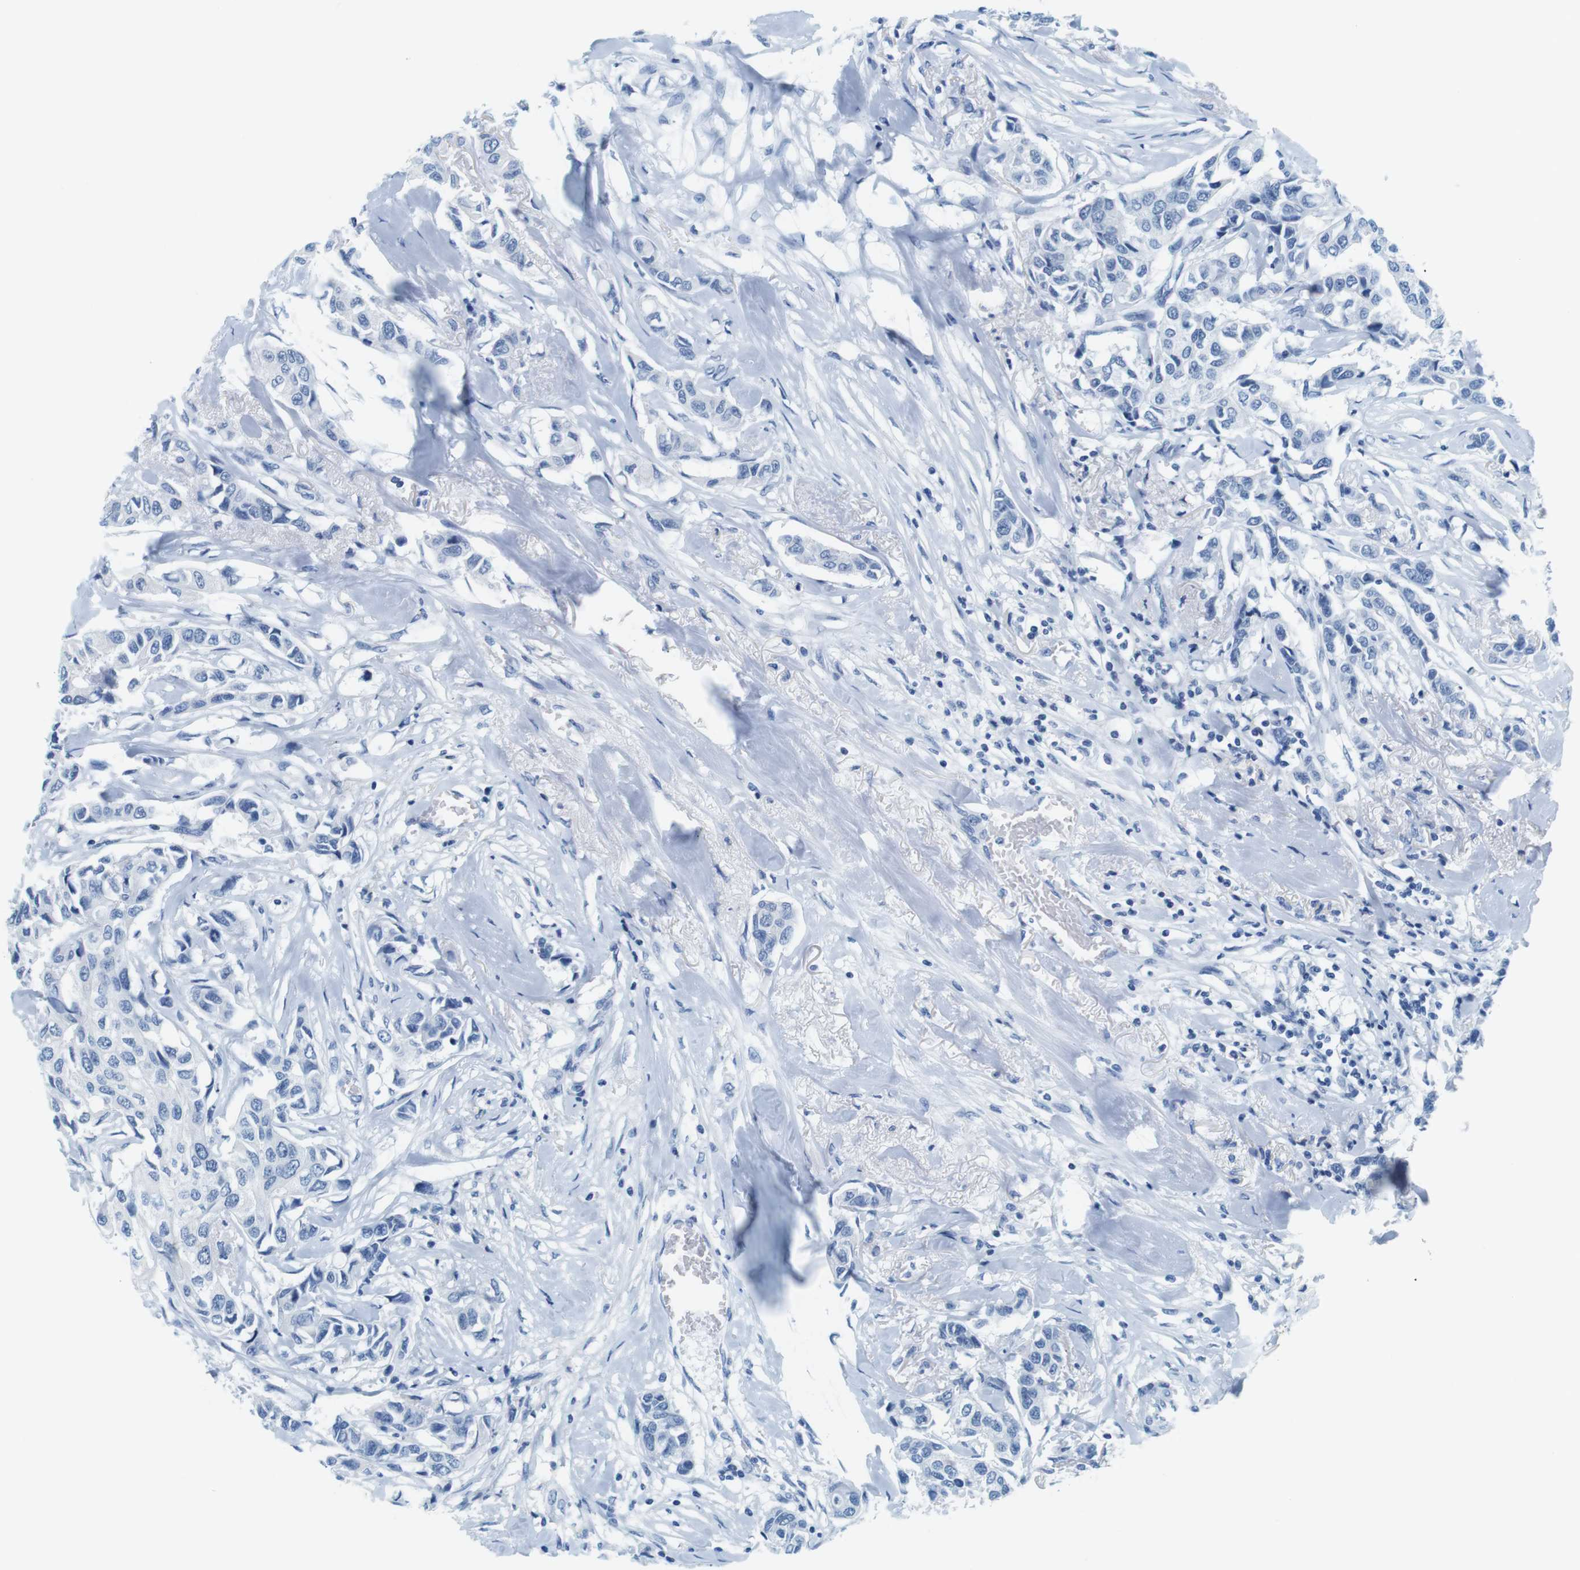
{"staining": {"intensity": "negative", "quantity": "none", "location": "none"}, "tissue": "breast cancer", "cell_type": "Tumor cells", "image_type": "cancer", "snomed": [{"axis": "morphology", "description": "Duct carcinoma"}, {"axis": "topography", "description": "Breast"}], "caption": "Tumor cells show no significant protein expression in infiltrating ductal carcinoma (breast).", "gene": "CYP2C9", "patient": {"sex": "female", "age": 80}}